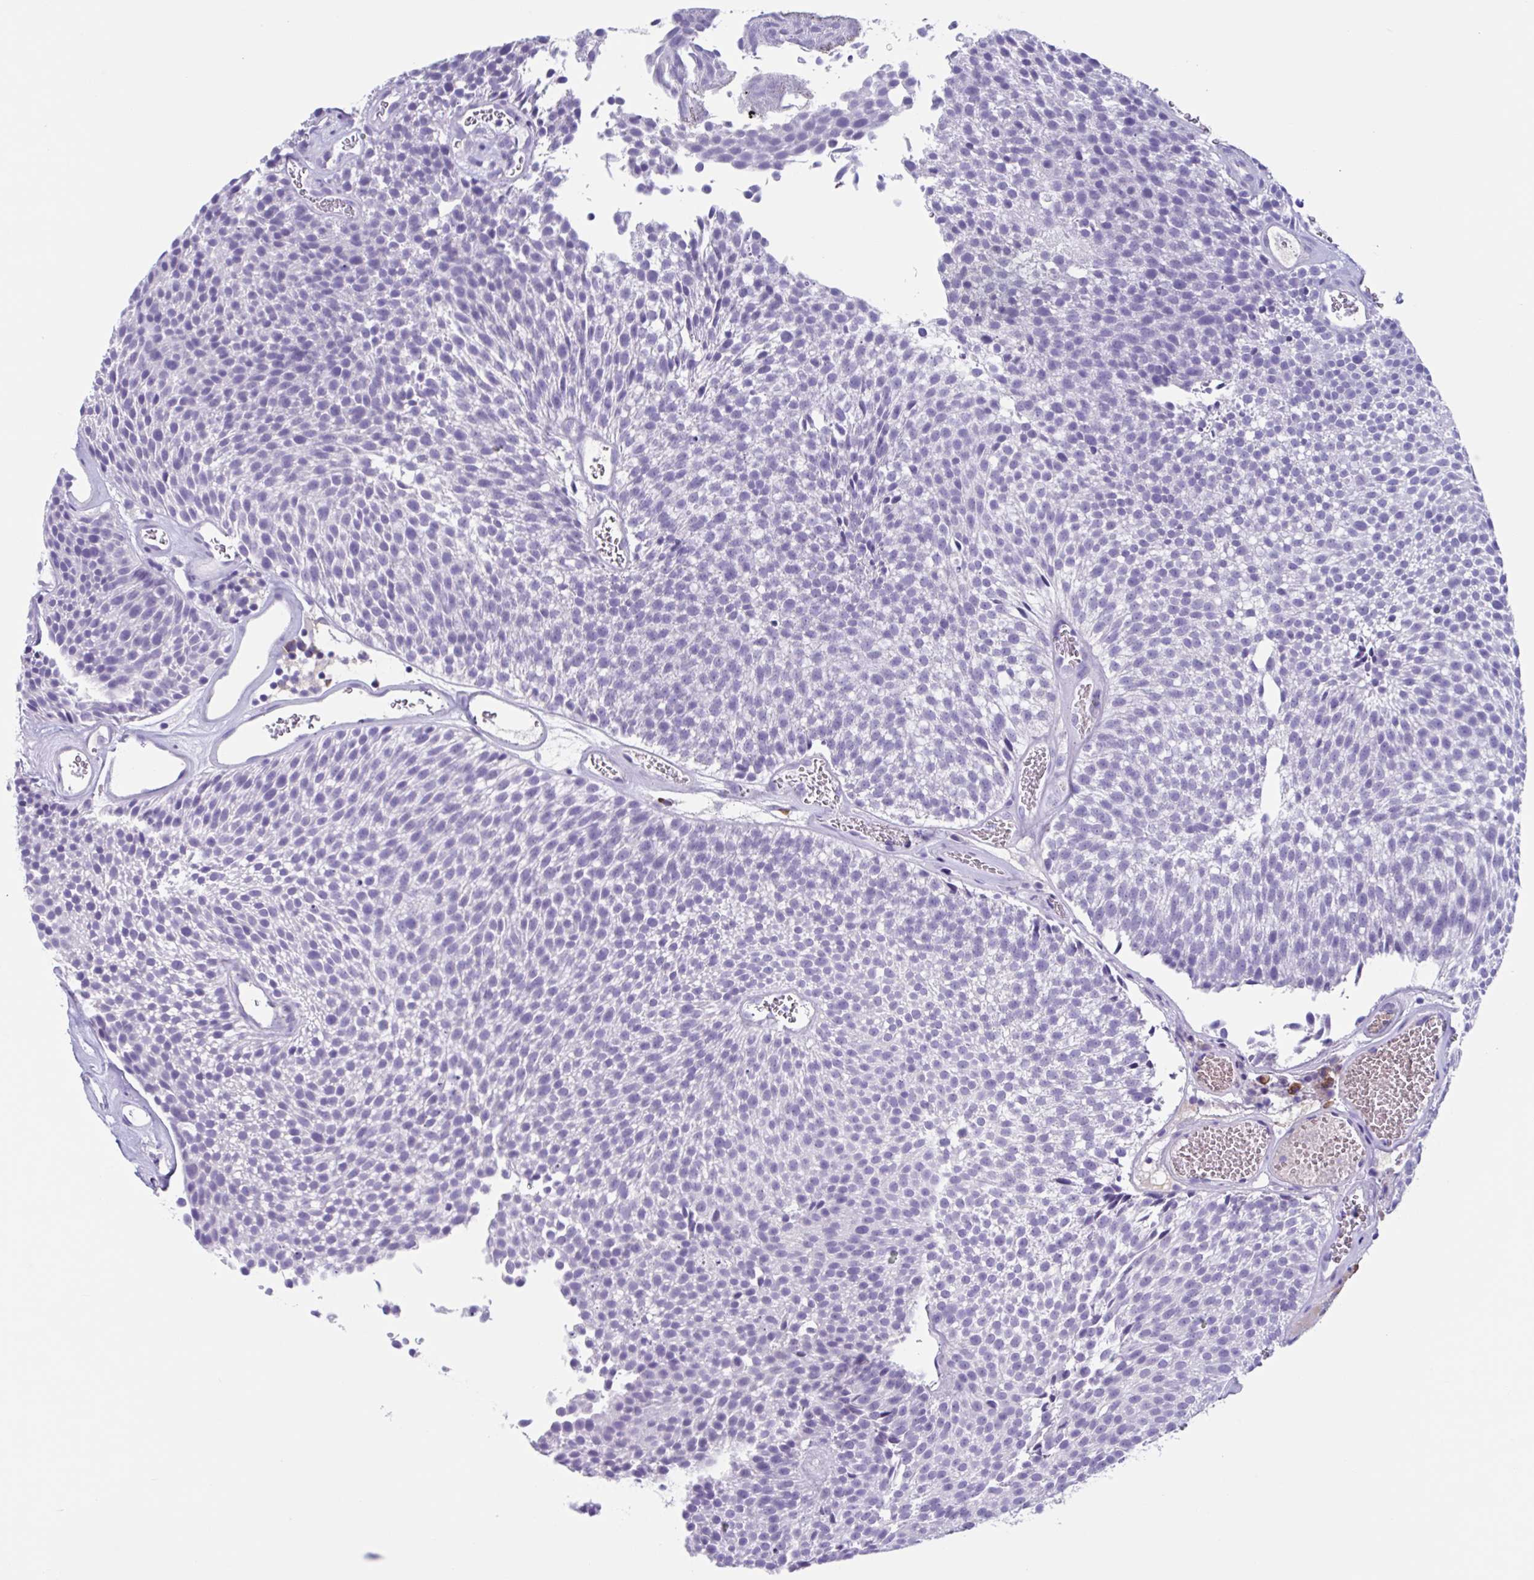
{"staining": {"intensity": "negative", "quantity": "none", "location": "none"}, "tissue": "urothelial cancer", "cell_type": "Tumor cells", "image_type": "cancer", "snomed": [{"axis": "morphology", "description": "Urothelial carcinoma, Low grade"}, {"axis": "topography", "description": "Urinary bladder"}], "caption": "Low-grade urothelial carcinoma was stained to show a protein in brown. There is no significant expression in tumor cells.", "gene": "USP35", "patient": {"sex": "female", "age": 79}}